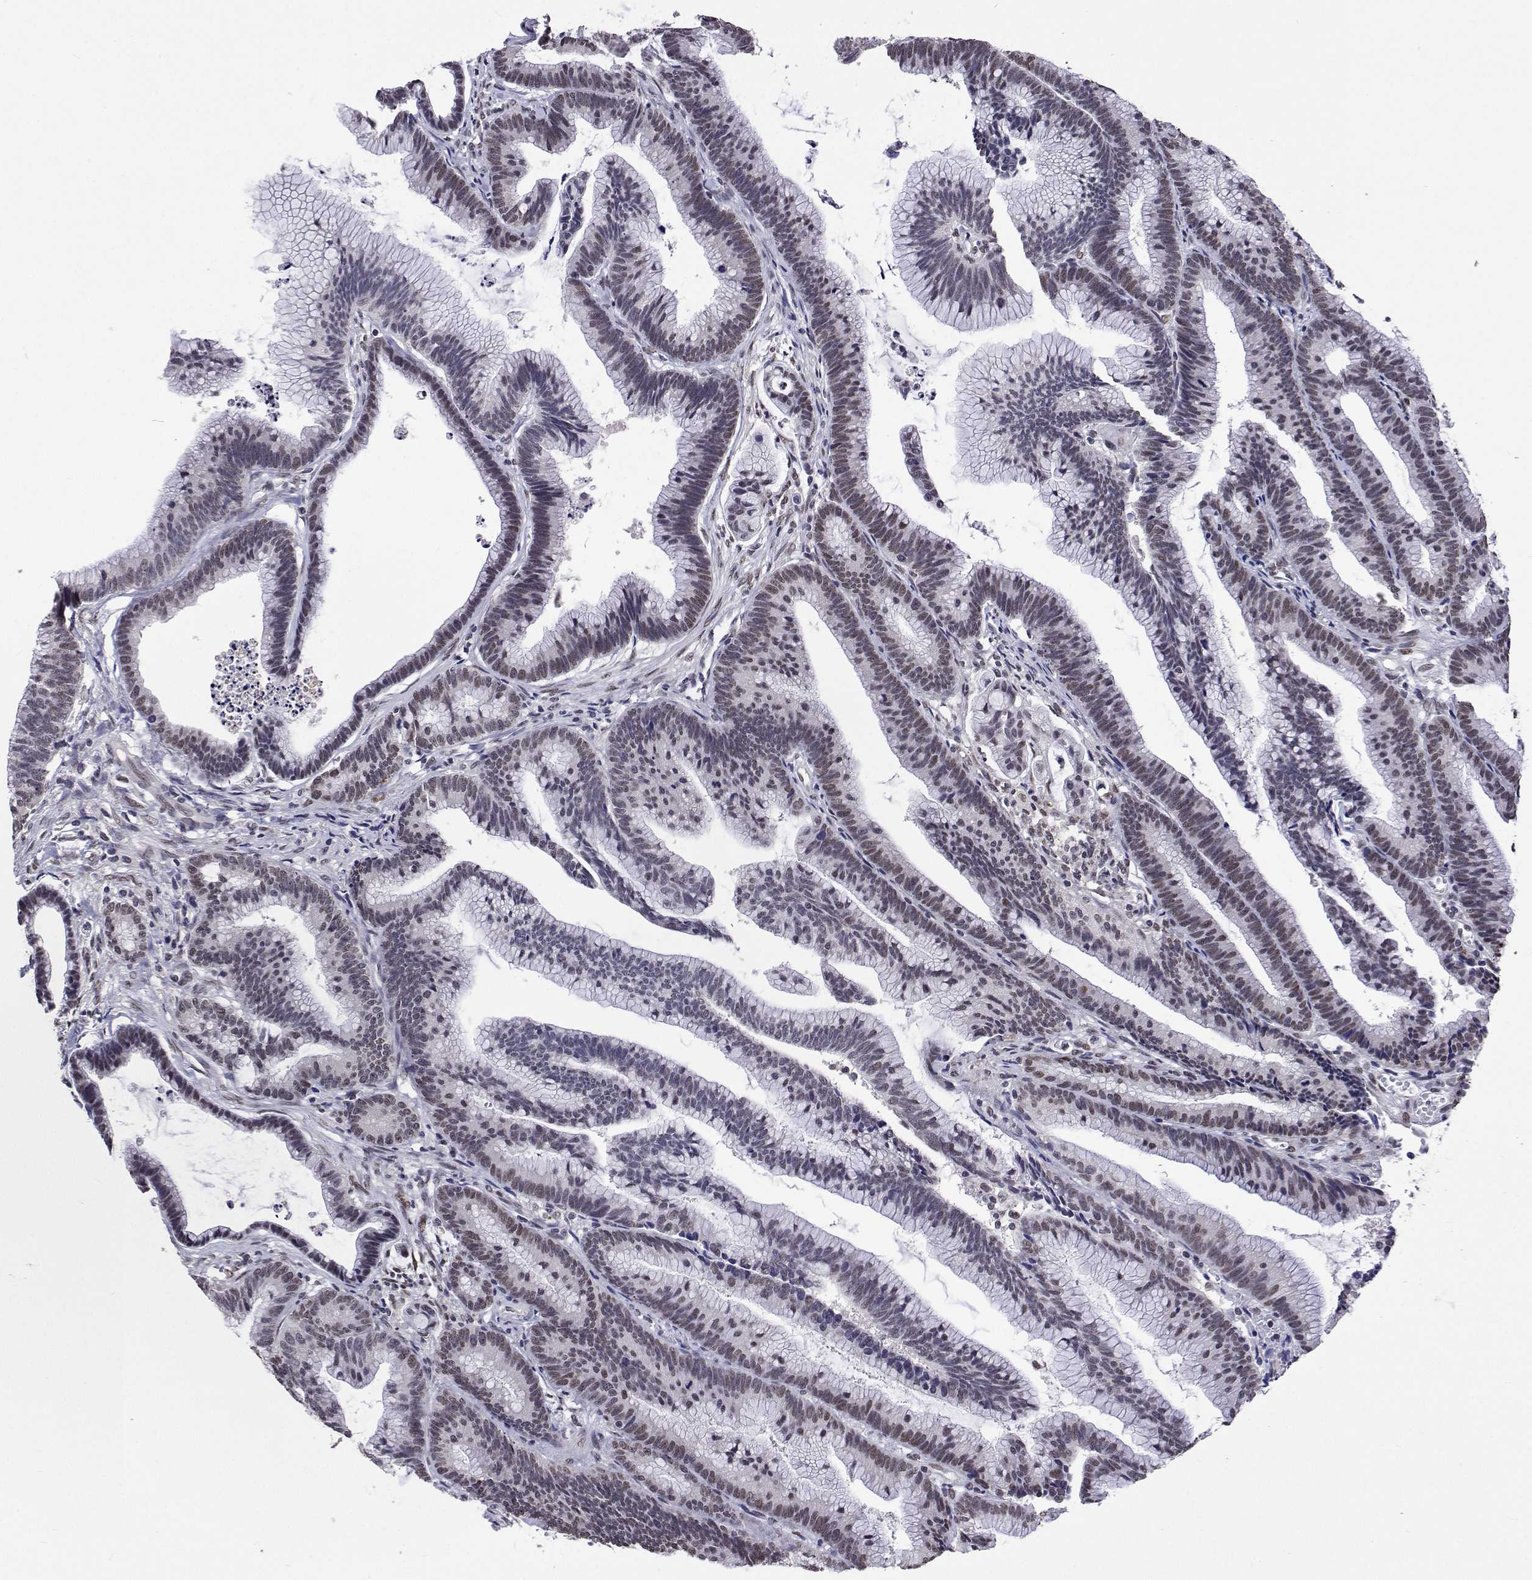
{"staining": {"intensity": "weak", "quantity": "25%-75%", "location": "nuclear"}, "tissue": "colorectal cancer", "cell_type": "Tumor cells", "image_type": "cancer", "snomed": [{"axis": "morphology", "description": "Adenocarcinoma, NOS"}, {"axis": "topography", "description": "Colon"}], "caption": "Colorectal cancer (adenocarcinoma) tissue exhibits weak nuclear expression in about 25%-75% of tumor cells", "gene": "HNRNPA0", "patient": {"sex": "female", "age": 78}}